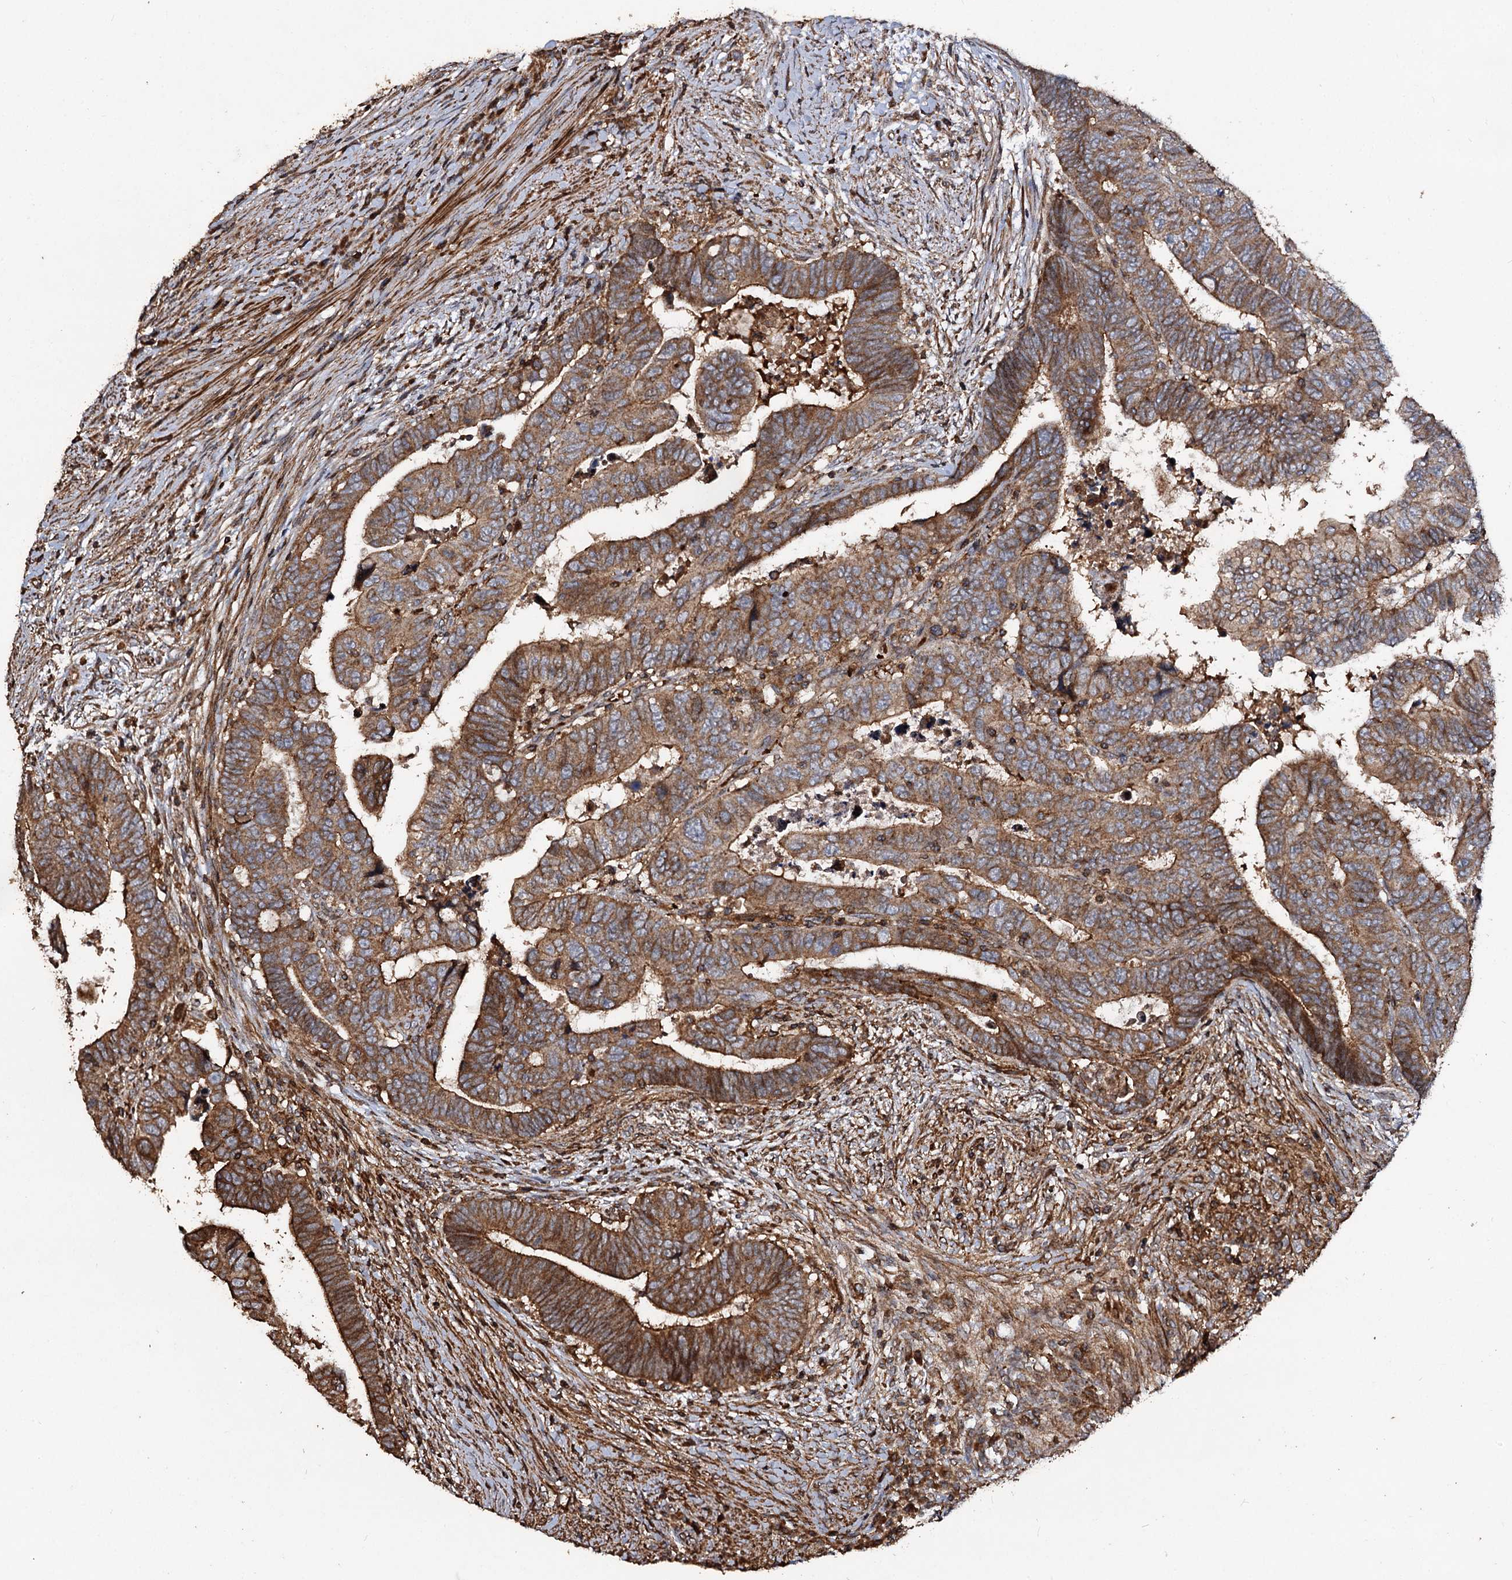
{"staining": {"intensity": "moderate", "quantity": ">75%", "location": "cytoplasmic/membranous"}, "tissue": "colorectal cancer", "cell_type": "Tumor cells", "image_type": "cancer", "snomed": [{"axis": "morphology", "description": "Normal tissue, NOS"}, {"axis": "morphology", "description": "Adenocarcinoma, NOS"}, {"axis": "topography", "description": "Rectum"}], "caption": "Immunohistochemistry (DAB) staining of human colorectal cancer shows moderate cytoplasmic/membranous protein staining in approximately >75% of tumor cells. (brown staining indicates protein expression, while blue staining denotes nuclei).", "gene": "NOTCH2NLA", "patient": {"sex": "female", "age": 65}}